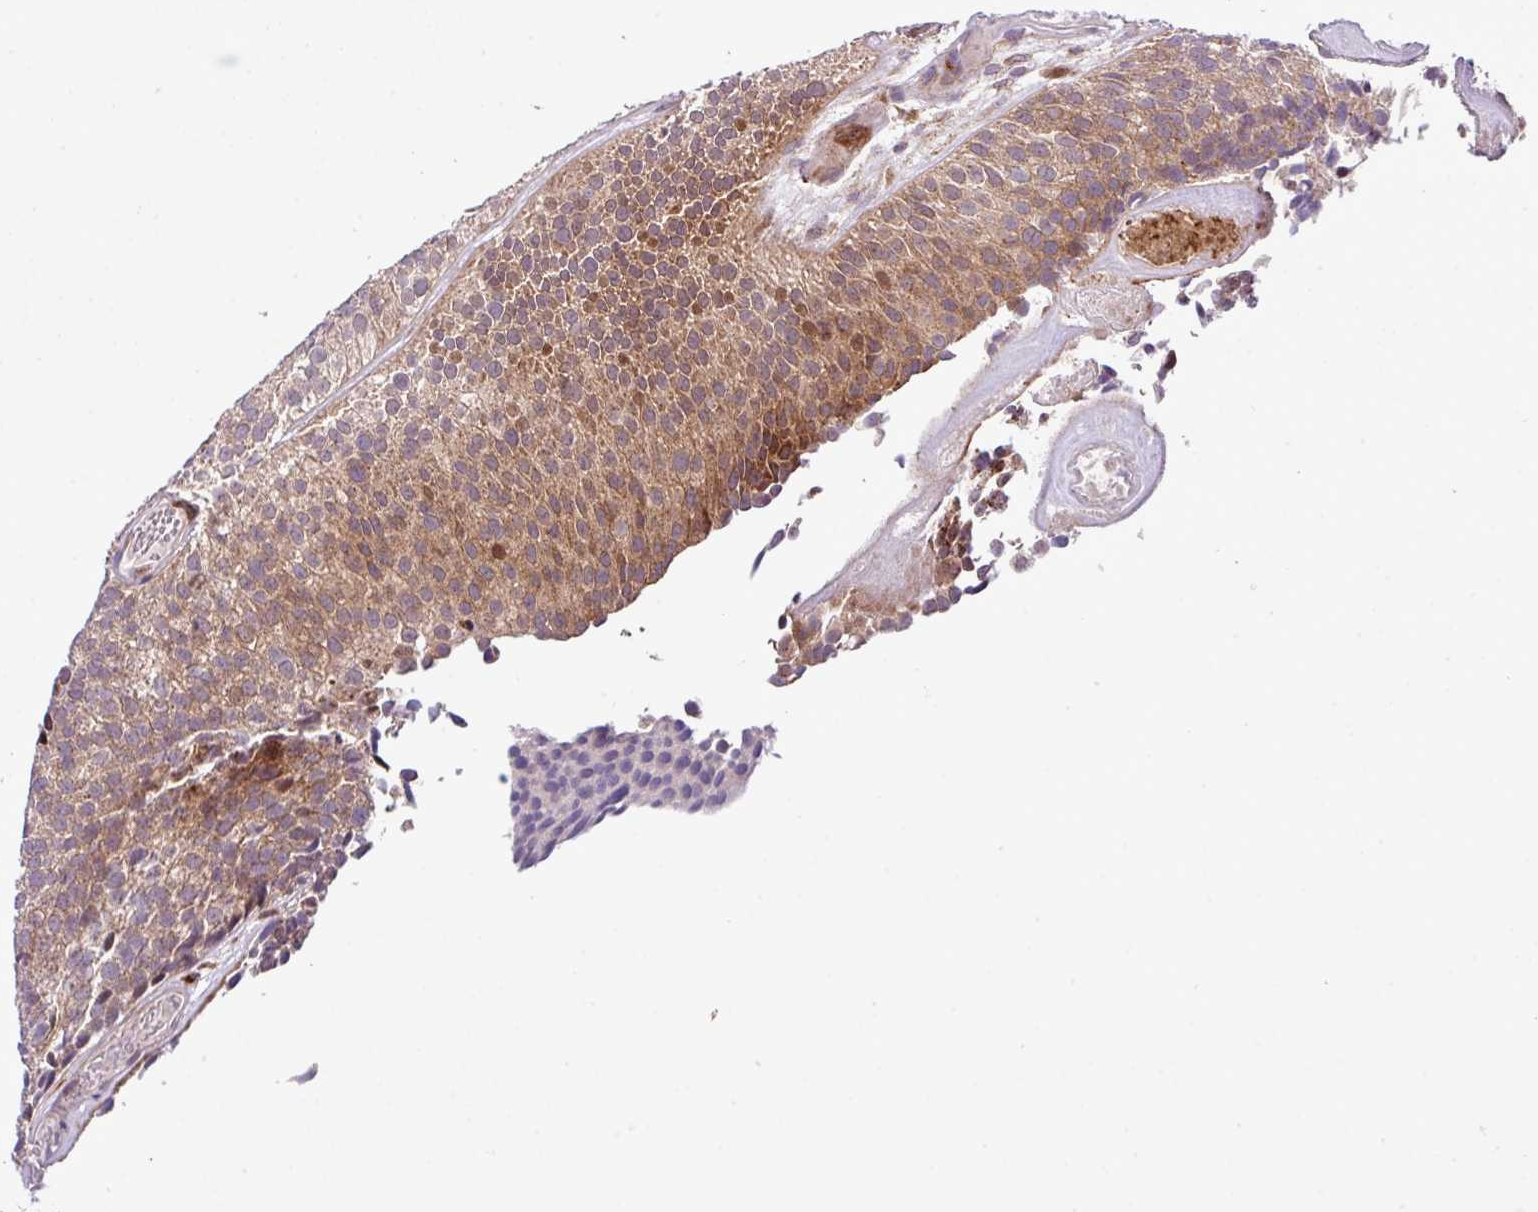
{"staining": {"intensity": "moderate", "quantity": ">75%", "location": "cytoplasmic/membranous"}, "tissue": "urothelial cancer", "cell_type": "Tumor cells", "image_type": "cancer", "snomed": [{"axis": "morphology", "description": "Urothelial carcinoma, Low grade"}, {"axis": "topography", "description": "Urinary bladder"}], "caption": "Immunohistochemical staining of urothelial cancer shows moderate cytoplasmic/membranous protein staining in about >75% of tumor cells. (IHC, brightfield microscopy, high magnification).", "gene": "B3GNT9", "patient": {"sex": "male", "age": 84}}